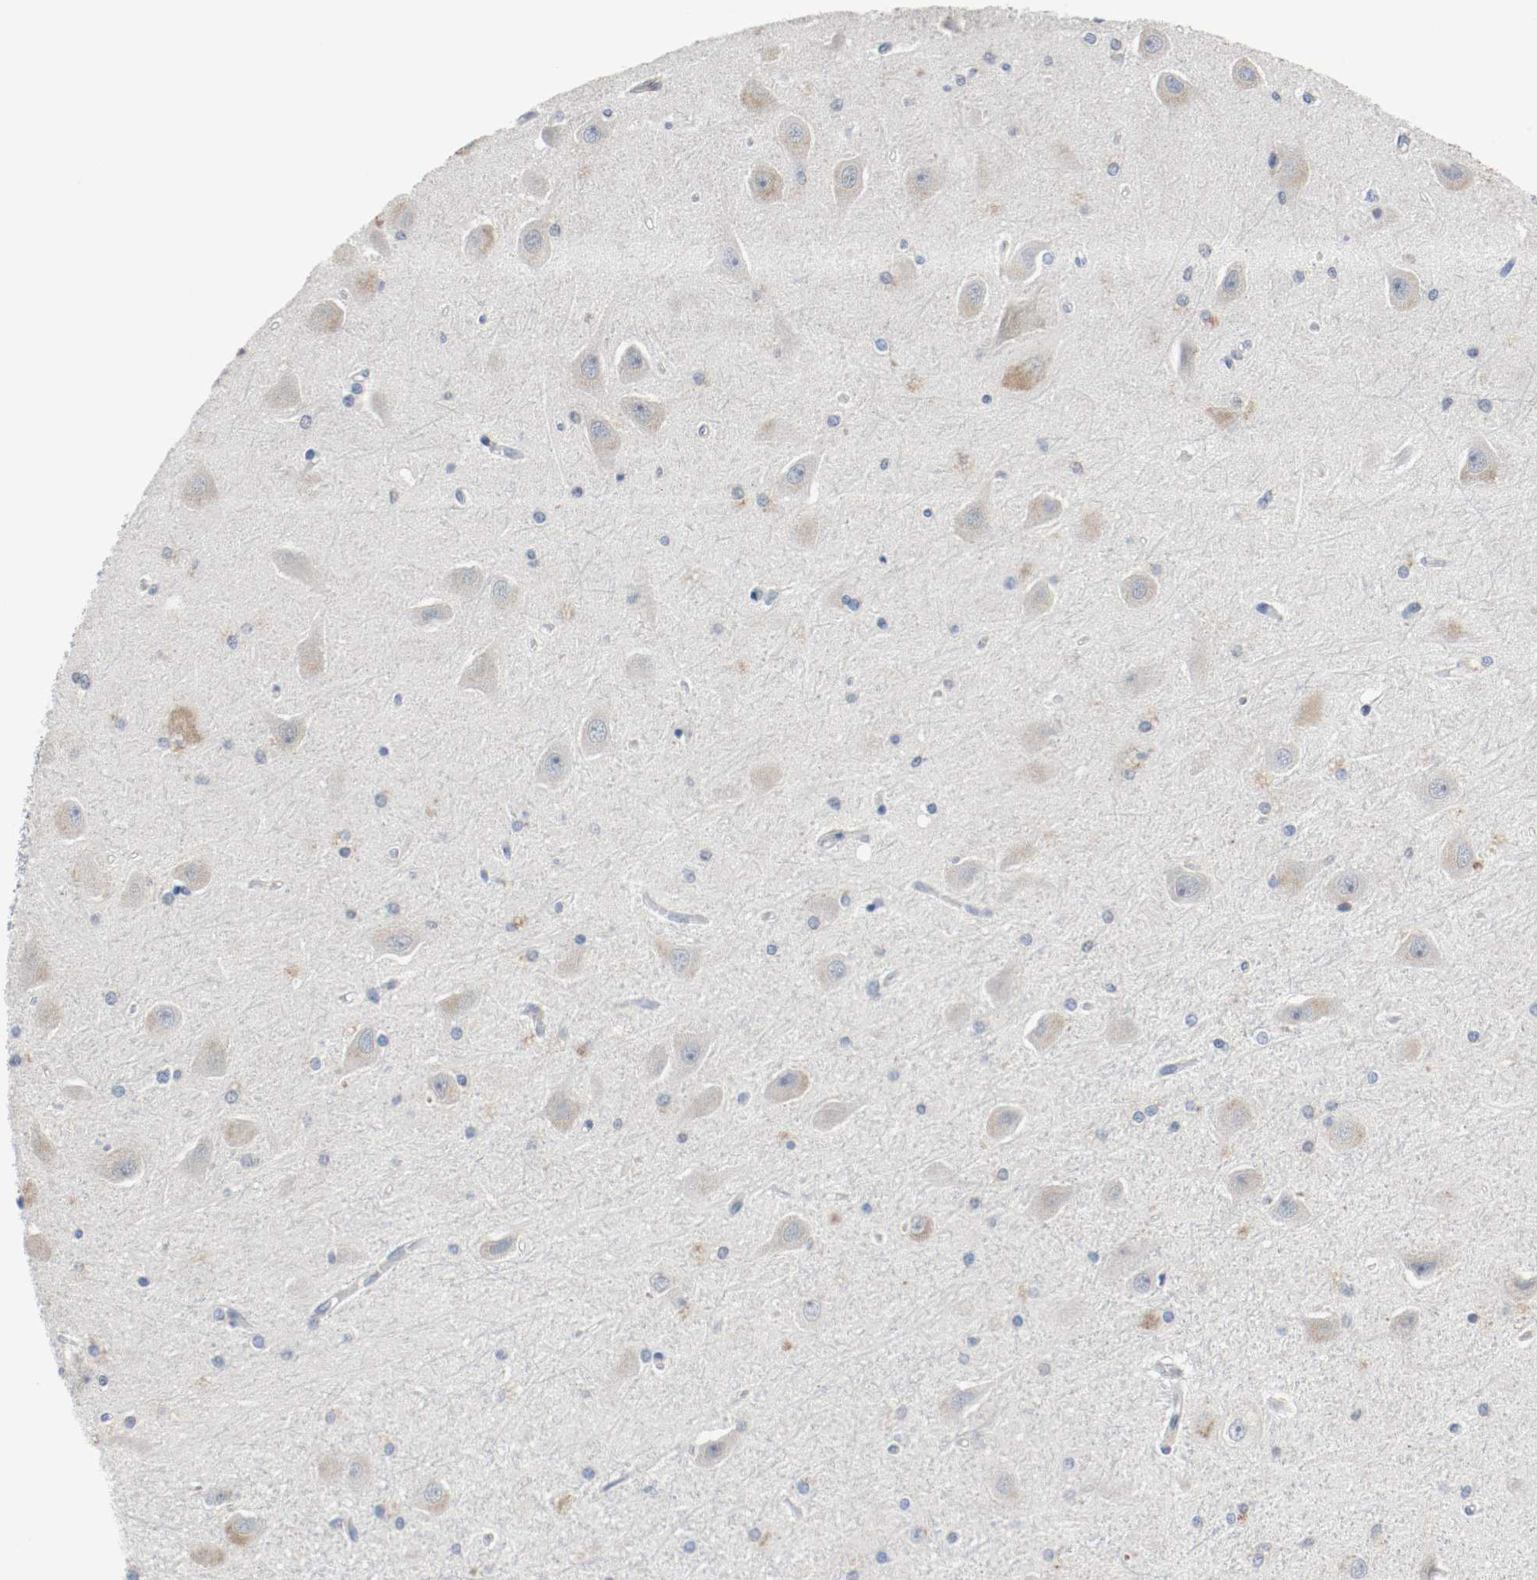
{"staining": {"intensity": "negative", "quantity": "none", "location": "none"}, "tissue": "hippocampus", "cell_type": "Glial cells", "image_type": "normal", "snomed": [{"axis": "morphology", "description": "Normal tissue, NOS"}, {"axis": "topography", "description": "Hippocampus"}], "caption": "Hippocampus was stained to show a protein in brown. There is no significant expression in glial cells. The staining was performed using DAB (3,3'-diaminobenzidine) to visualize the protein expression in brown, while the nuclei were stained in blue with hematoxylin (Magnification: 20x).", "gene": "ASH1L", "patient": {"sex": "female", "age": 54}}